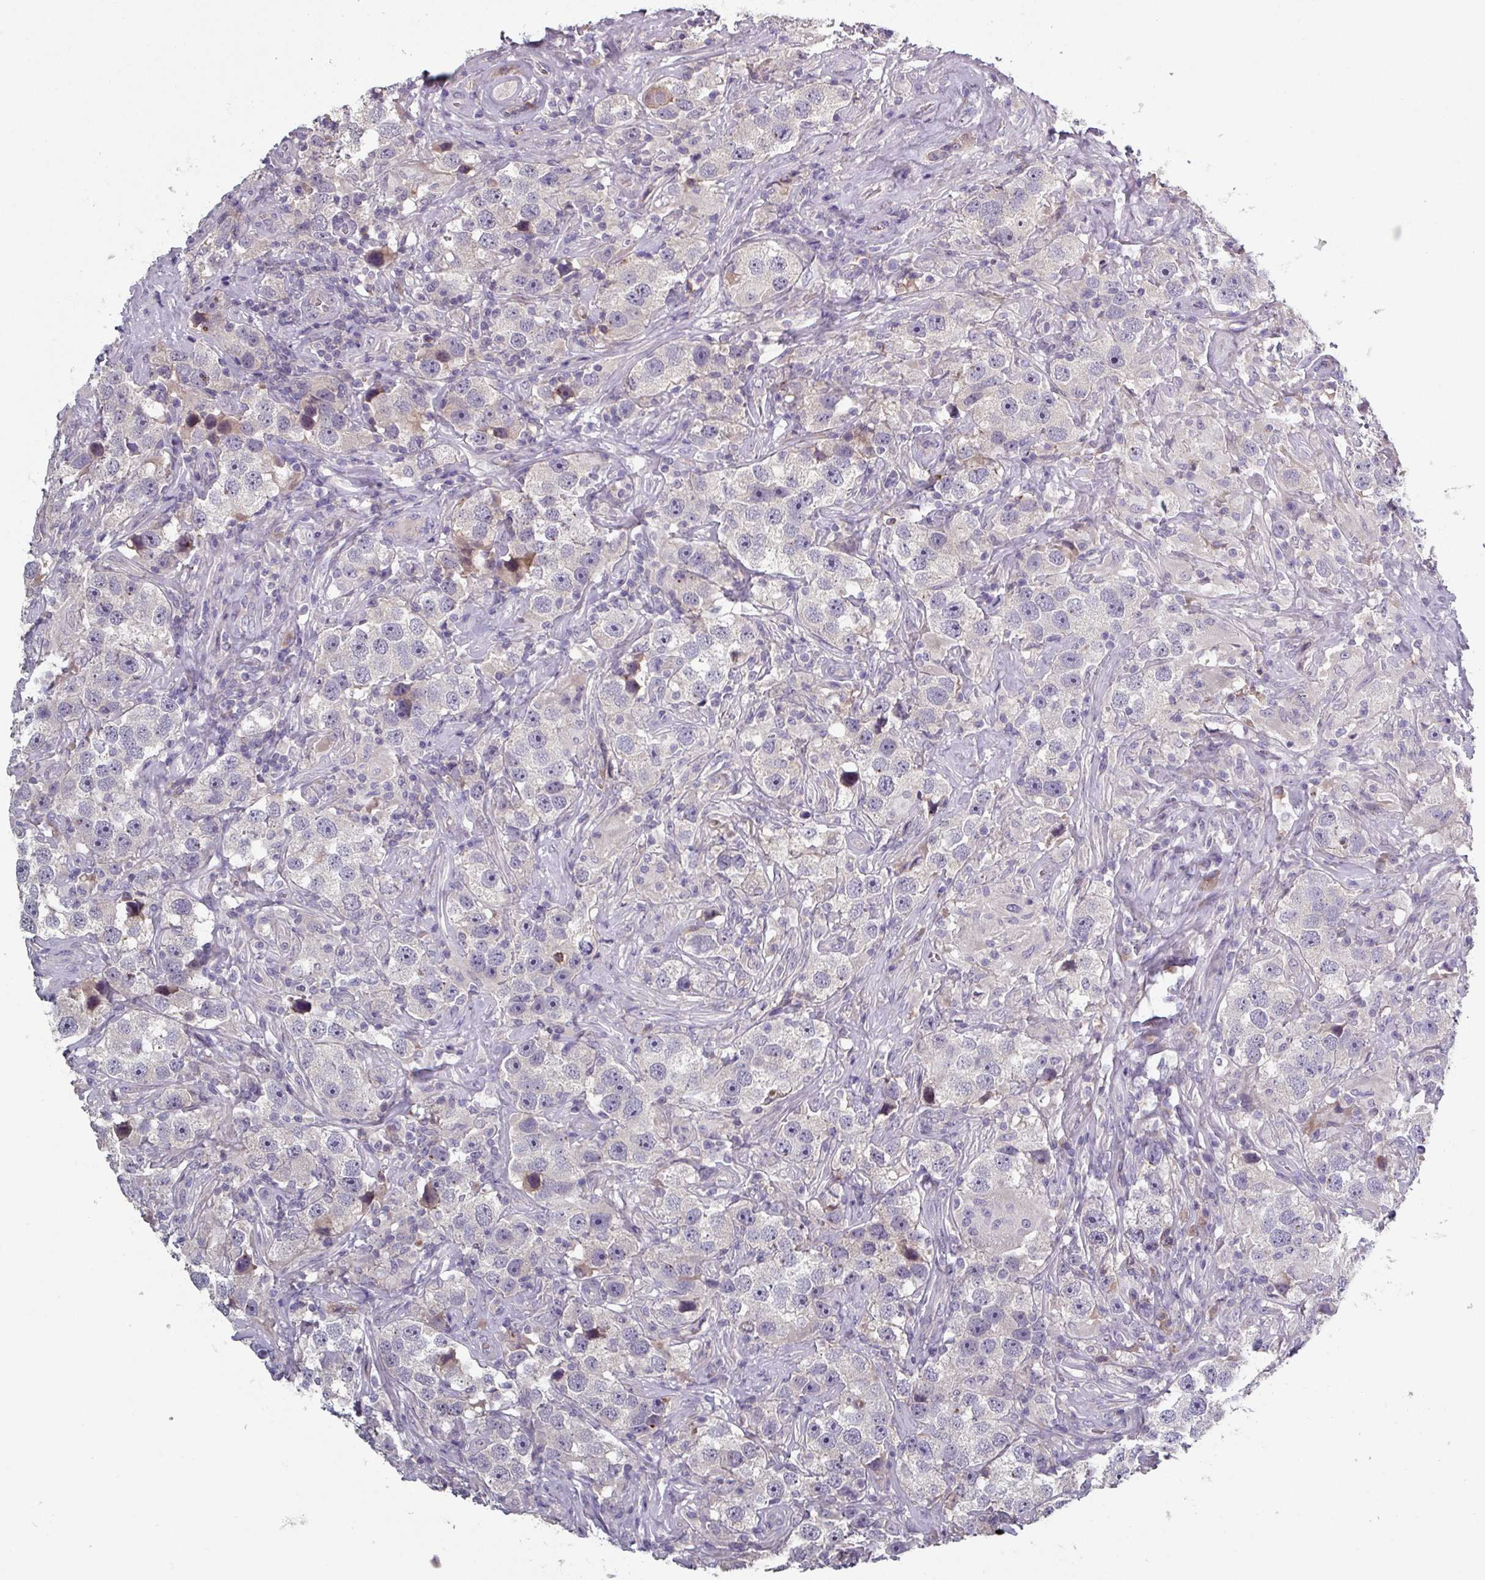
{"staining": {"intensity": "negative", "quantity": "none", "location": "none"}, "tissue": "testis cancer", "cell_type": "Tumor cells", "image_type": "cancer", "snomed": [{"axis": "morphology", "description": "Seminoma, NOS"}, {"axis": "topography", "description": "Testis"}], "caption": "The histopathology image shows no staining of tumor cells in testis cancer.", "gene": "PRAMEF8", "patient": {"sex": "male", "age": 49}}